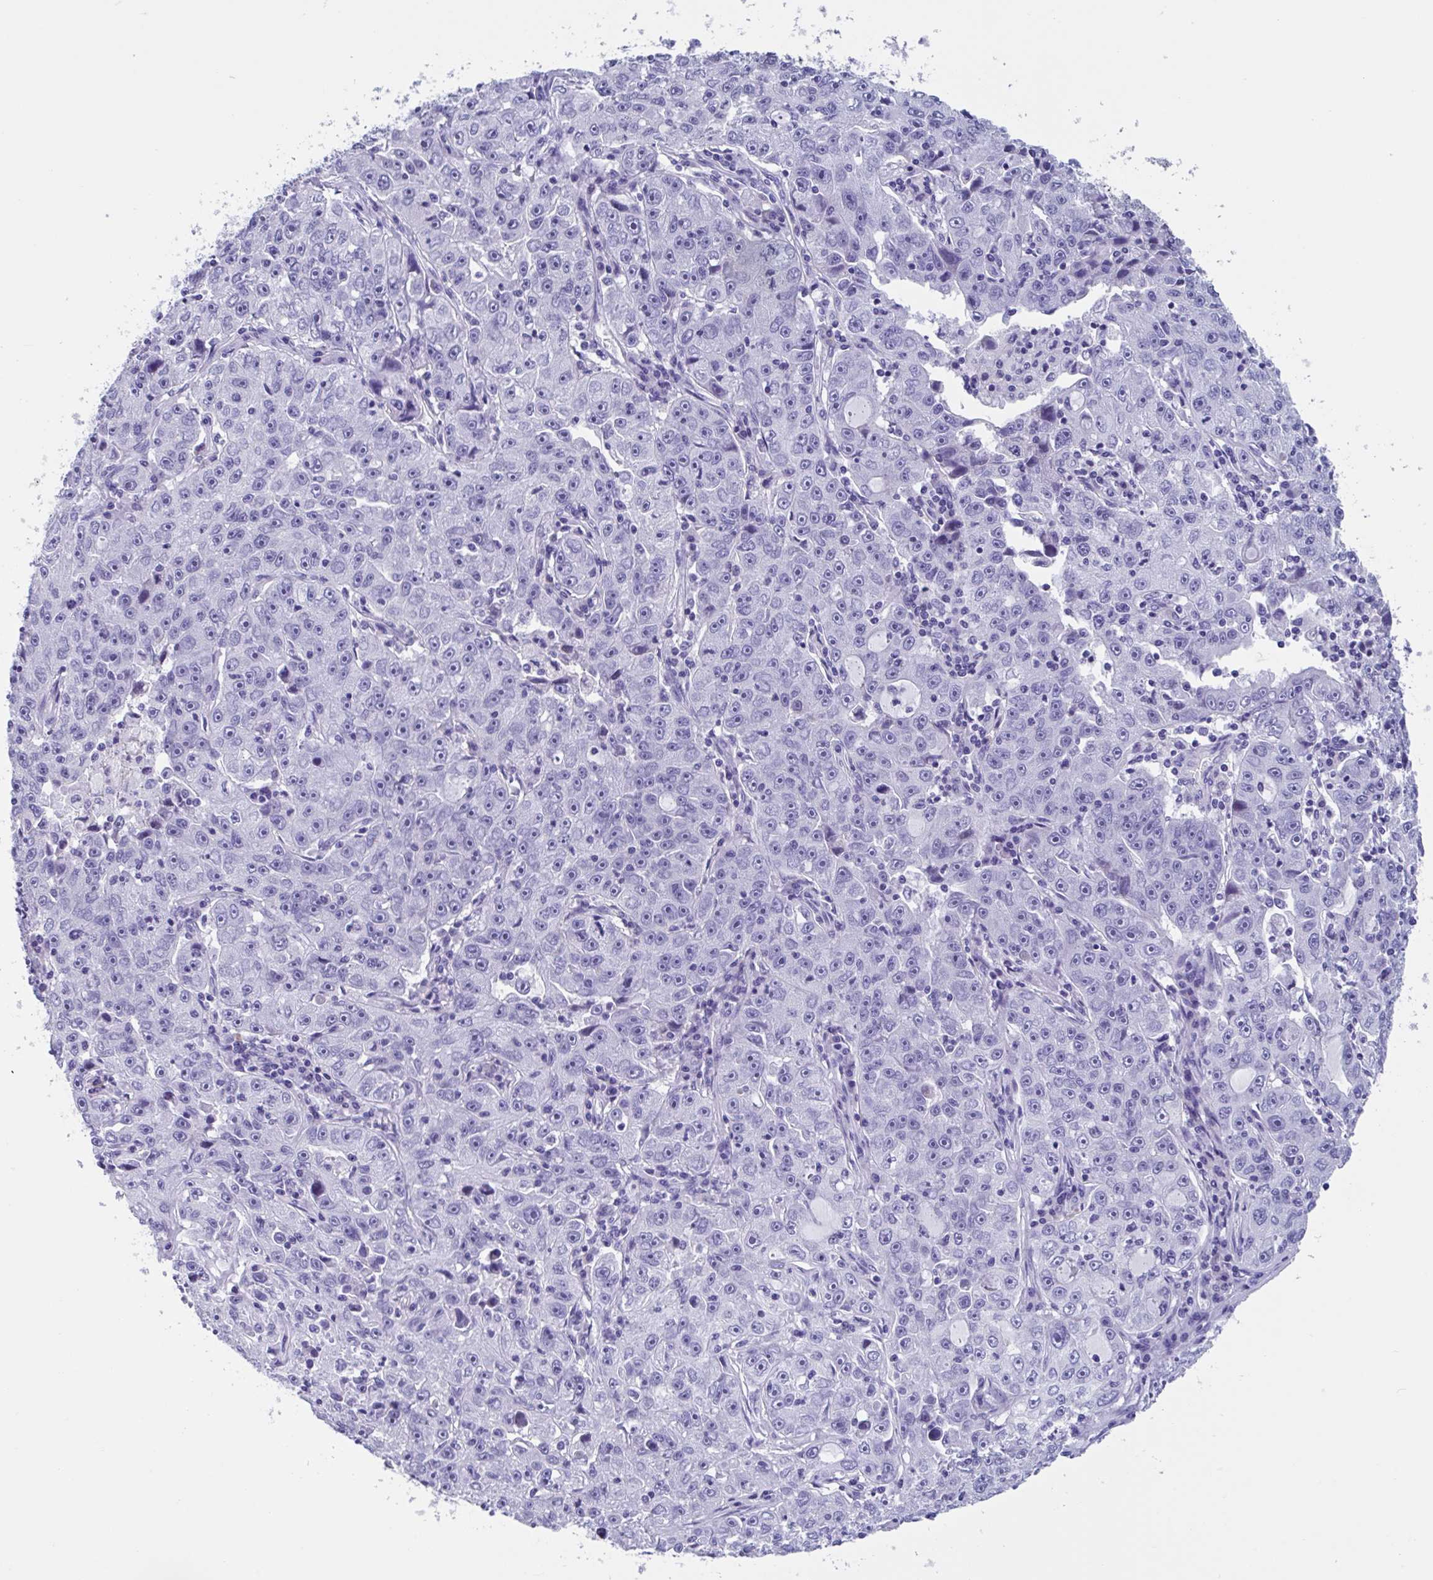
{"staining": {"intensity": "negative", "quantity": "none", "location": "none"}, "tissue": "lung cancer", "cell_type": "Tumor cells", "image_type": "cancer", "snomed": [{"axis": "morphology", "description": "Normal morphology"}, {"axis": "morphology", "description": "Adenocarcinoma, NOS"}, {"axis": "topography", "description": "Lymph node"}, {"axis": "topography", "description": "Lung"}], "caption": "An immunohistochemistry histopathology image of lung cancer (adenocarcinoma) is shown. There is no staining in tumor cells of lung cancer (adenocarcinoma).", "gene": "USP35", "patient": {"sex": "female", "age": 57}}